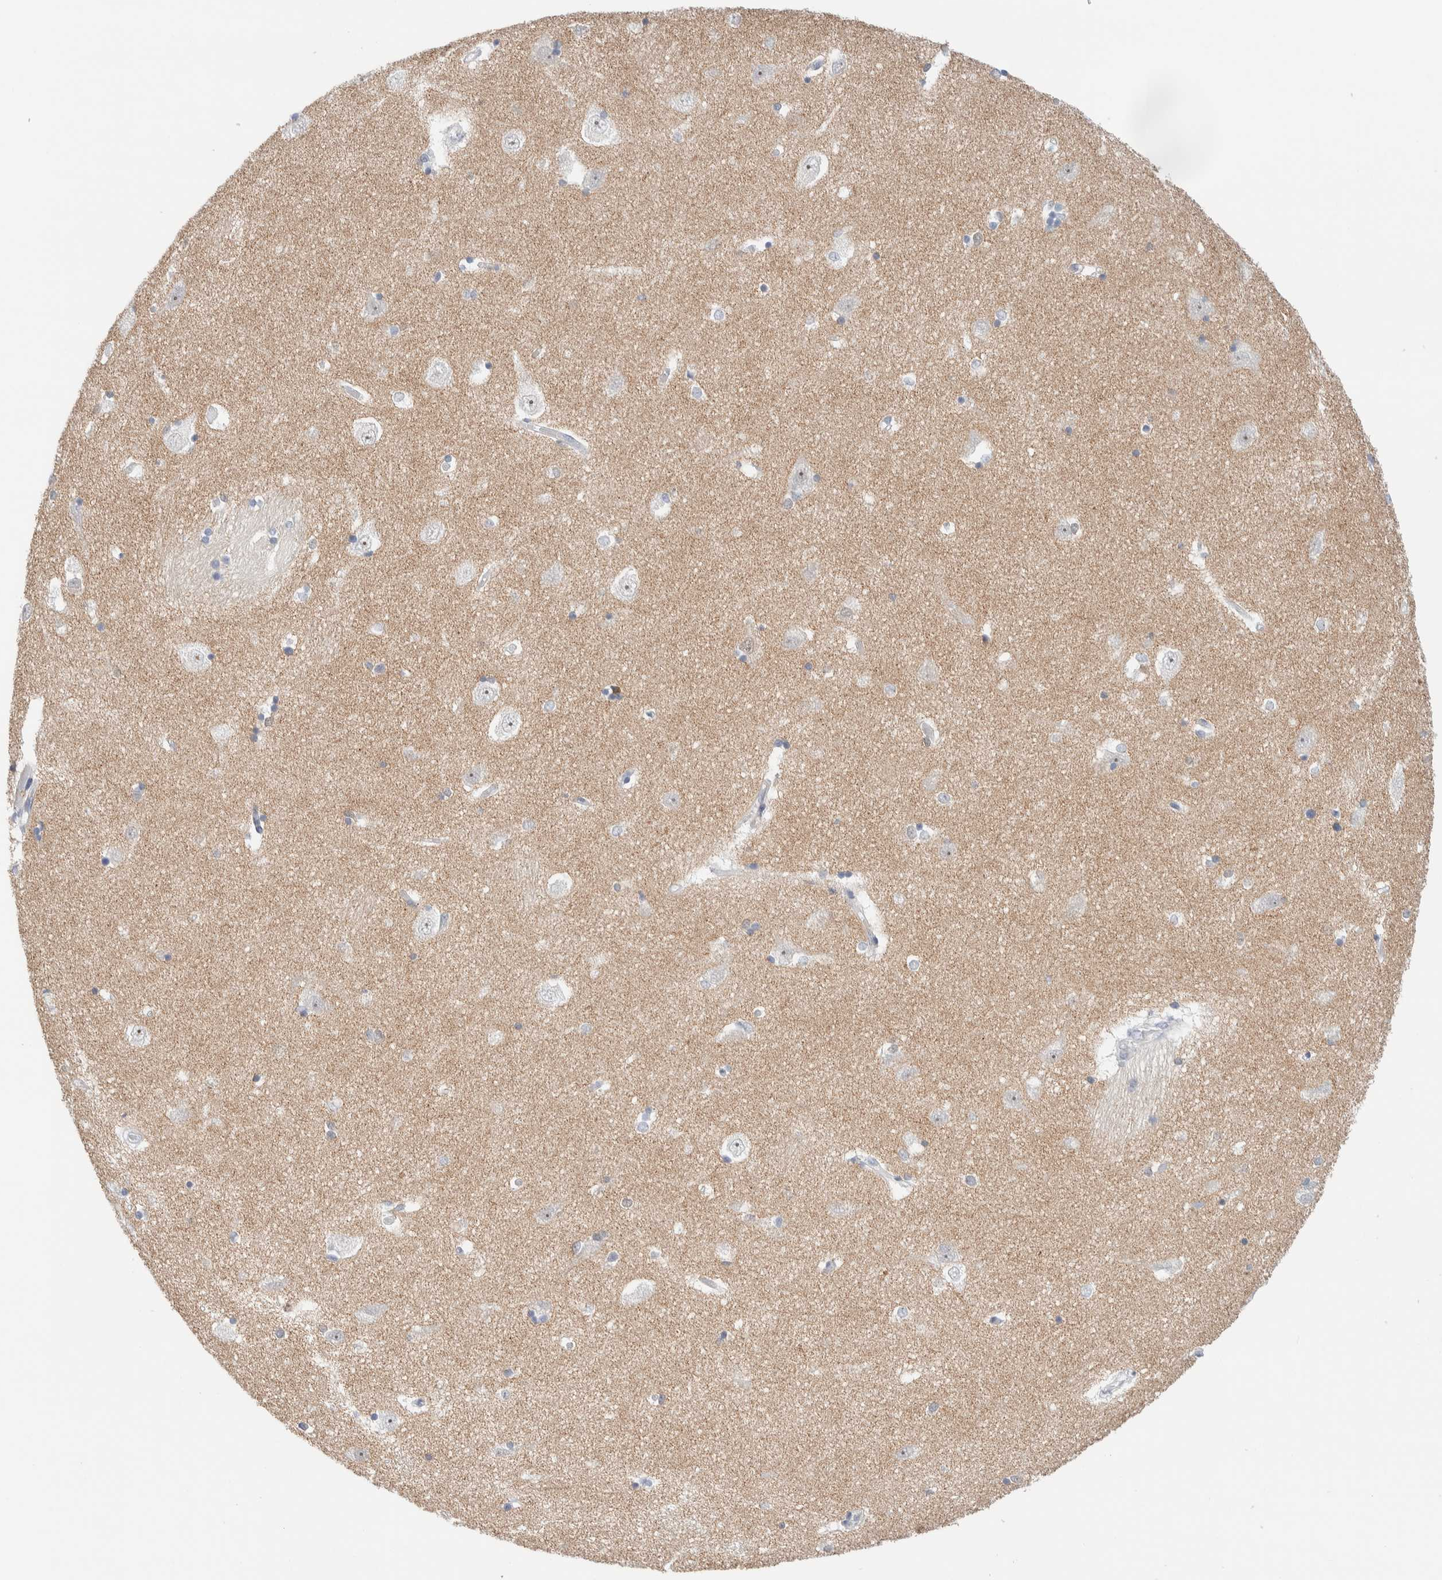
{"staining": {"intensity": "negative", "quantity": "none", "location": "none"}, "tissue": "hippocampus", "cell_type": "Glial cells", "image_type": "normal", "snomed": [{"axis": "morphology", "description": "Normal tissue, NOS"}, {"axis": "topography", "description": "Hippocampus"}], "caption": "Immunohistochemistry (IHC) micrograph of benign hippocampus stained for a protein (brown), which exhibits no positivity in glial cells.", "gene": "ATCAY", "patient": {"sex": "male", "age": 45}}